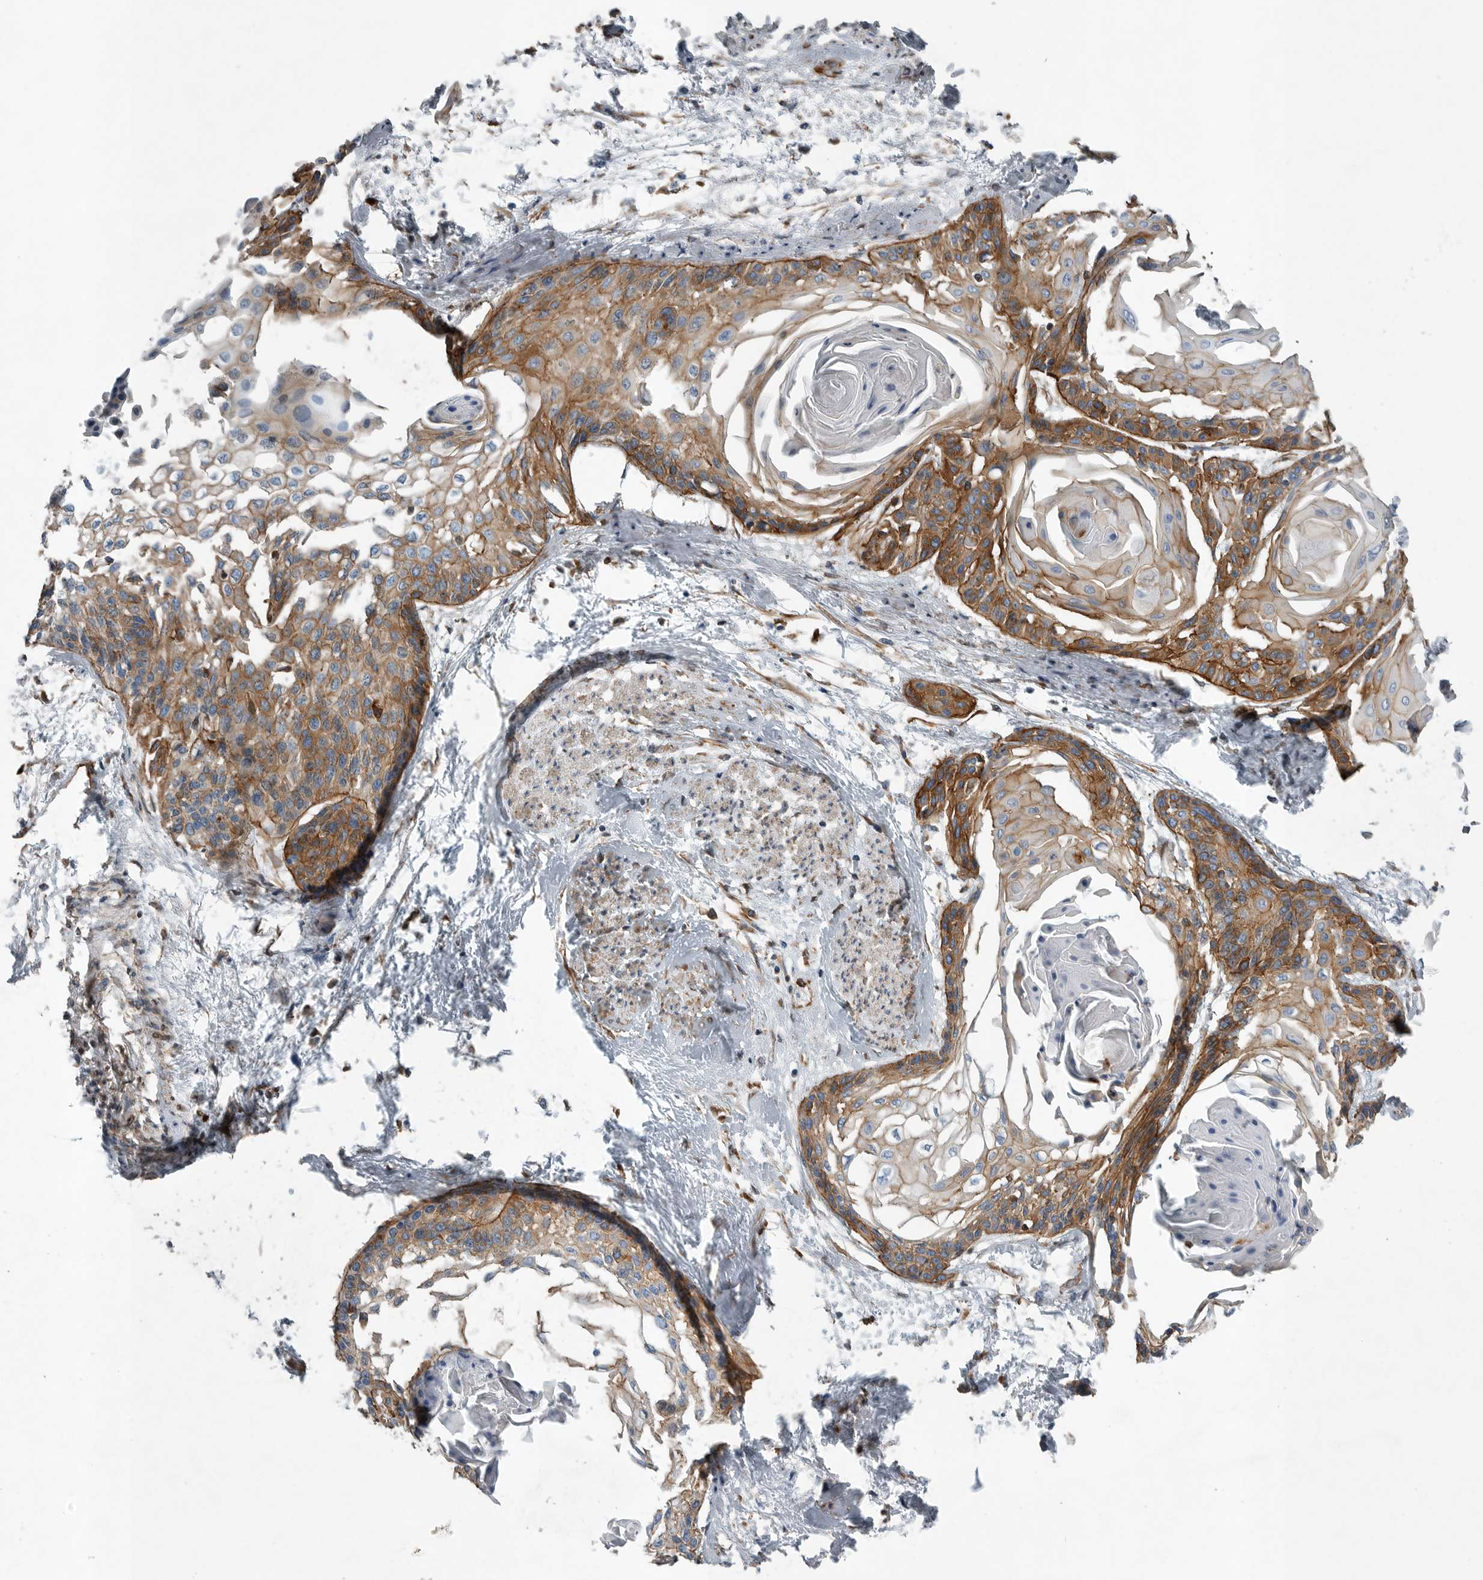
{"staining": {"intensity": "moderate", "quantity": ">75%", "location": "cytoplasmic/membranous"}, "tissue": "cervical cancer", "cell_type": "Tumor cells", "image_type": "cancer", "snomed": [{"axis": "morphology", "description": "Squamous cell carcinoma, NOS"}, {"axis": "topography", "description": "Cervix"}], "caption": "Immunohistochemical staining of human cervical squamous cell carcinoma demonstrates medium levels of moderate cytoplasmic/membranous expression in about >75% of tumor cells. The protein of interest is shown in brown color, while the nuclei are stained blue.", "gene": "PLEC", "patient": {"sex": "female", "age": 57}}